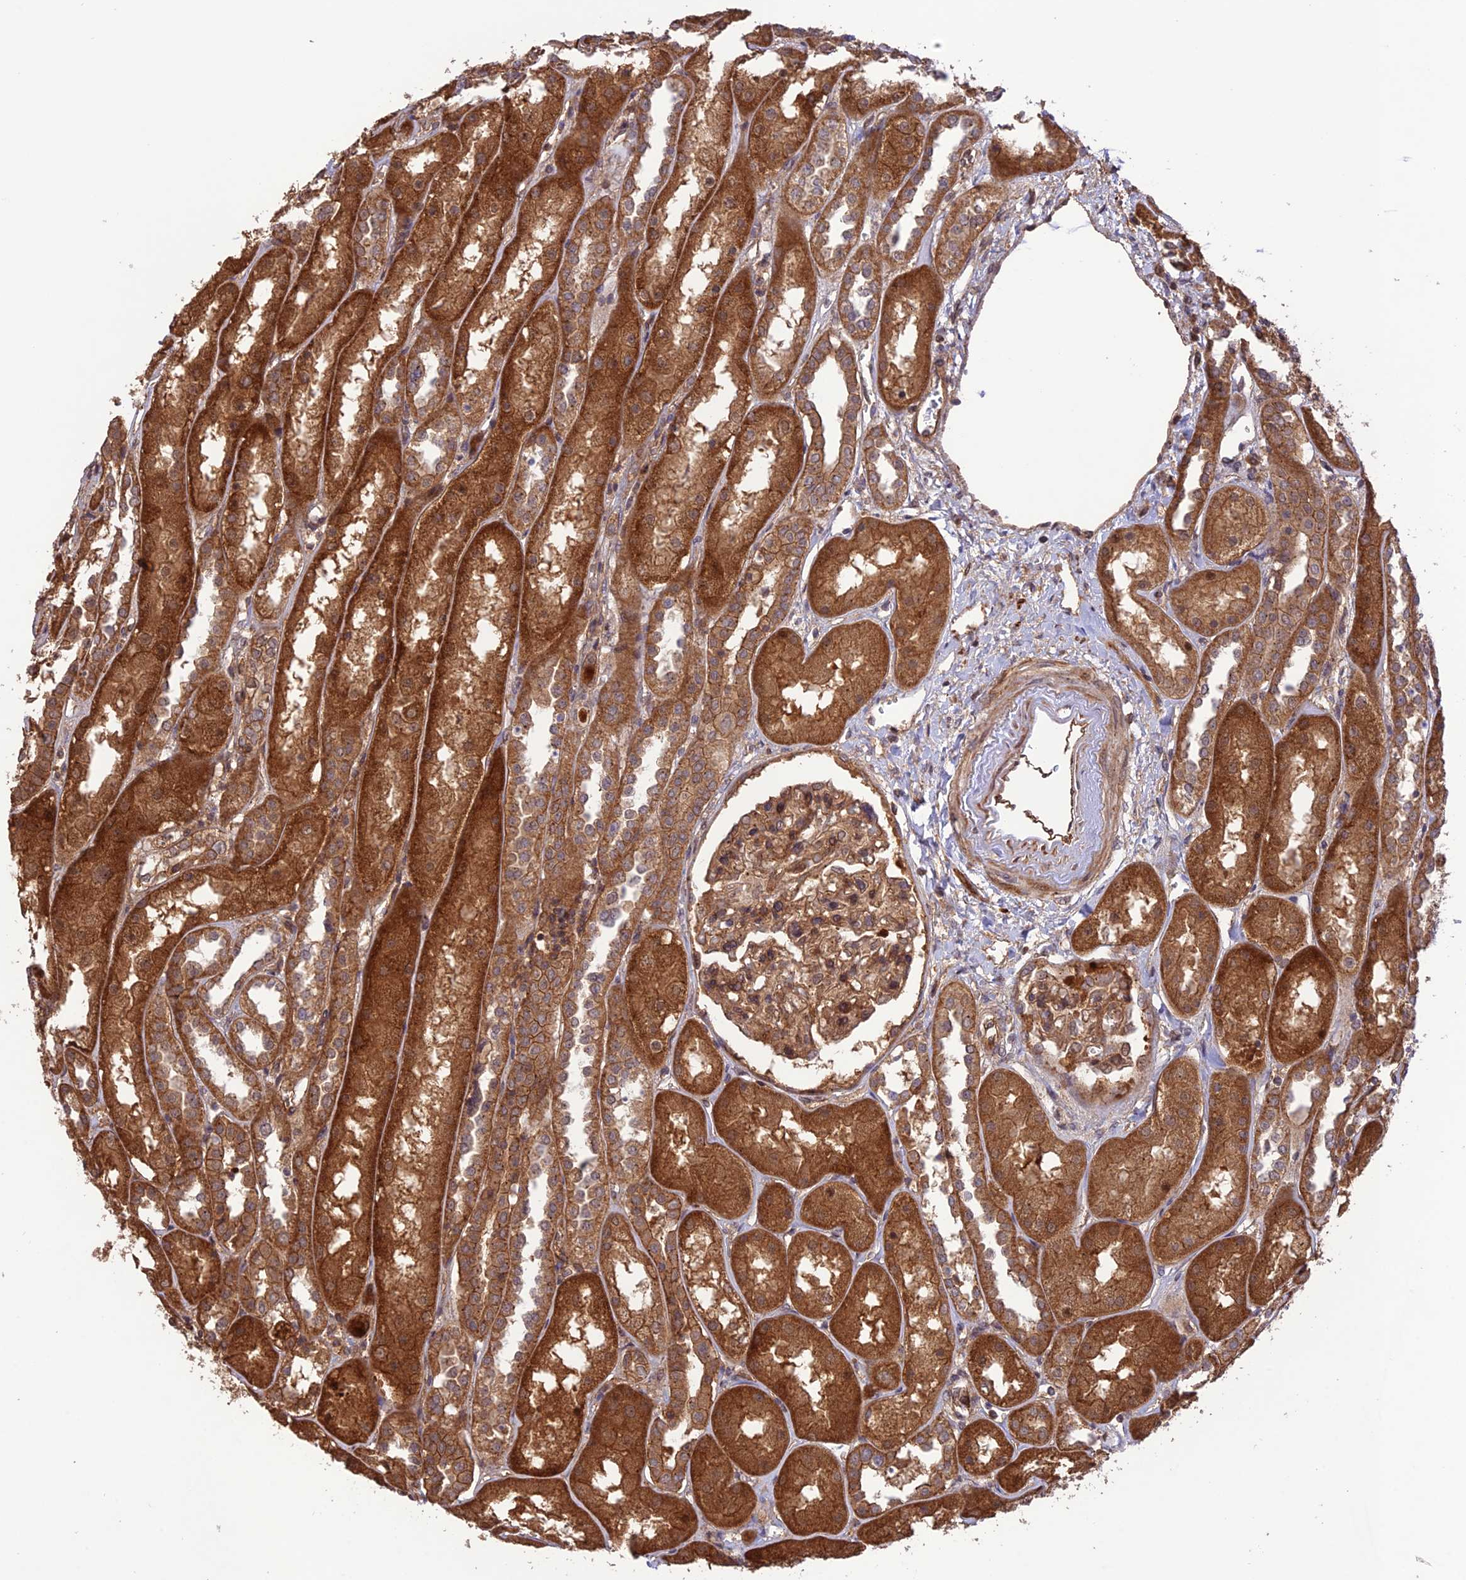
{"staining": {"intensity": "moderate", "quantity": ">75%", "location": "cytoplasmic/membranous"}, "tissue": "kidney", "cell_type": "Cells in glomeruli", "image_type": "normal", "snomed": [{"axis": "morphology", "description": "Normal tissue, NOS"}, {"axis": "topography", "description": "Kidney"}], "caption": "Normal kidney was stained to show a protein in brown. There is medium levels of moderate cytoplasmic/membranous staining in approximately >75% of cells in glomeruli.", "gene": "FCHSD1", "patient": {"sex": "male", "age": 70}}